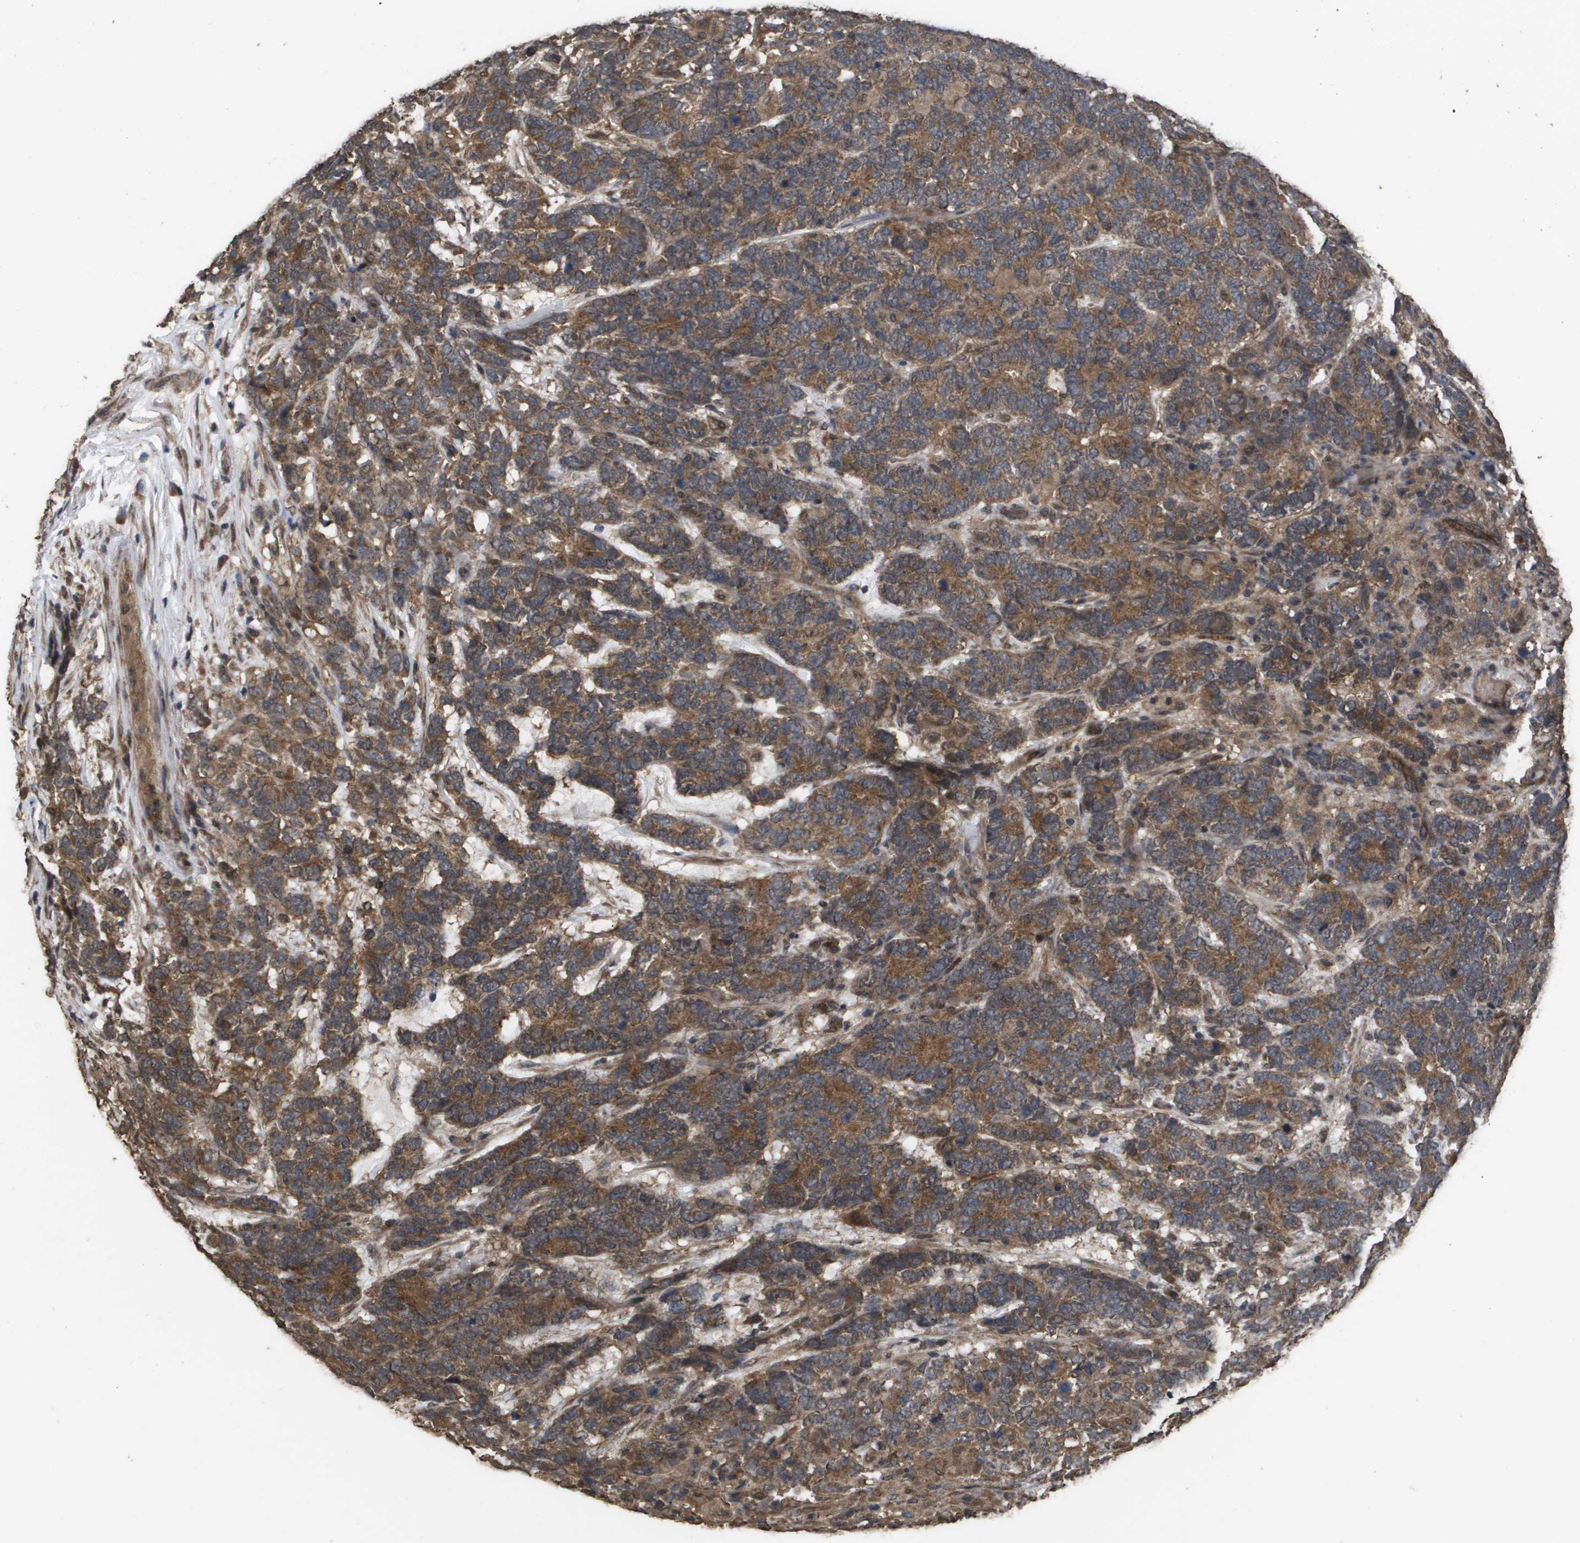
{"staining": {"intensity": "moderate", "quantity": ">75%", "location": "cytoplasmic/membranous"}, "tissue": "testis cancer", "cell_type": "Tumor cells", "image_type": "cancer", "snomed": [{"axis": "morphology", "description": "Carcinoma, Embryonal, NOS"}, {"axis": "topography", "description": "Testis"}], "caption": "This micrograph exhibits embryonal carcinoma (testis) stained with immunohistochemistry (IHC) to label a protein in brown. The cytoplasmic/membranous of tumor cells show moderate positivity for the protein. Nuclei are counter-stained blue.", "gene": "CUL5", "patient": {"sex": "male", "age": 26}}